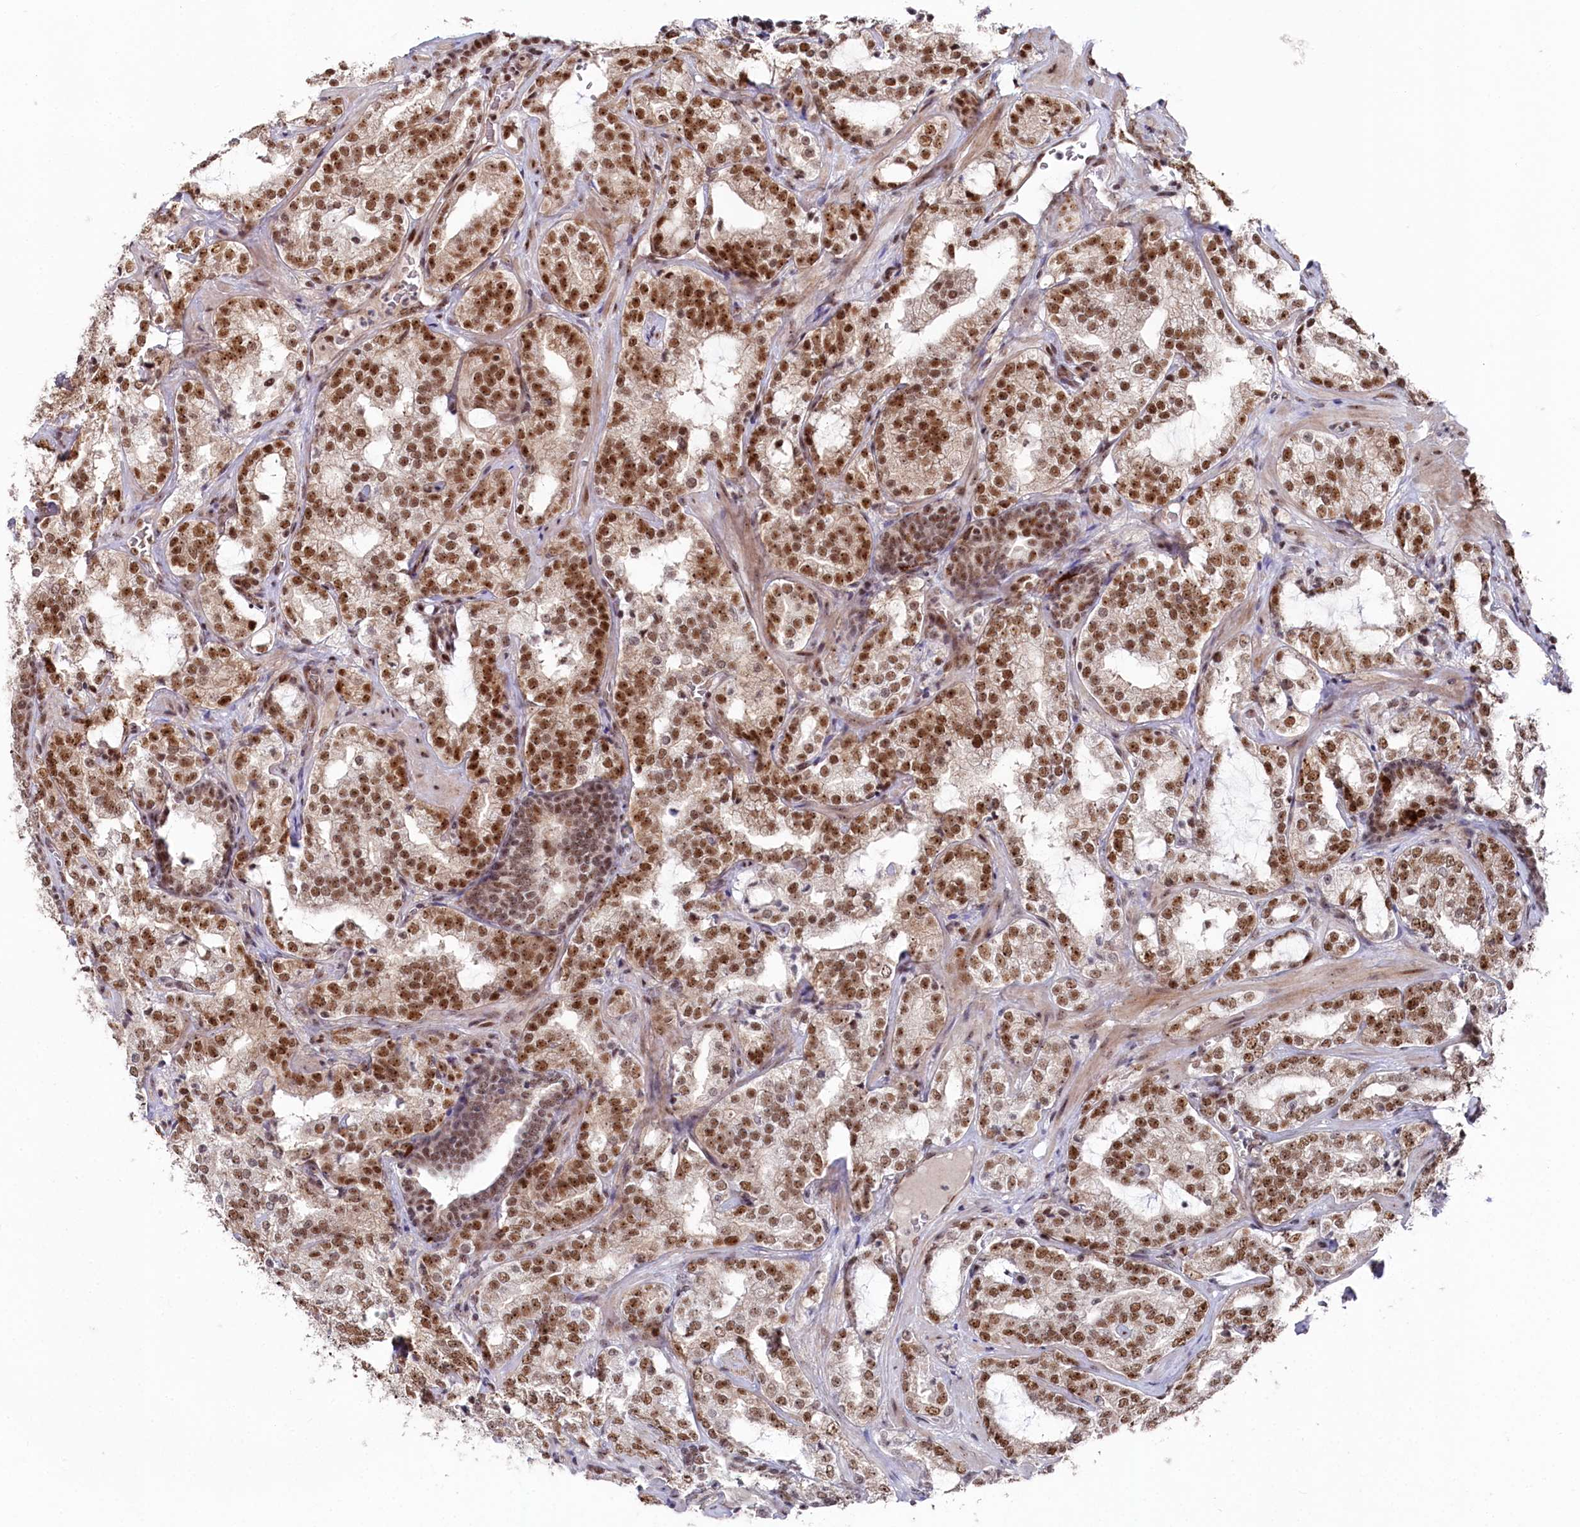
{"staining": {"intensity": "moderate", "quantity": ">75%", "location": "nuclear"}, "tissue": "prostate cancer", "cell_type": "Tumor cells", "image_type": "cancer", "snomed": [{"axis": "morphology", "description": "Adenocarcinoma, High grade"}, {"axis": "topography", "description": "Prostate"}], "caption": "Protein analysis of prostate cancer (adenocarcinoma (high-grade)) tissue shows moderate nuclear expression in approximately >75% of tumor cells.", "gene": "POLR2H", "patient": {"sex": "male", "age": 64}}